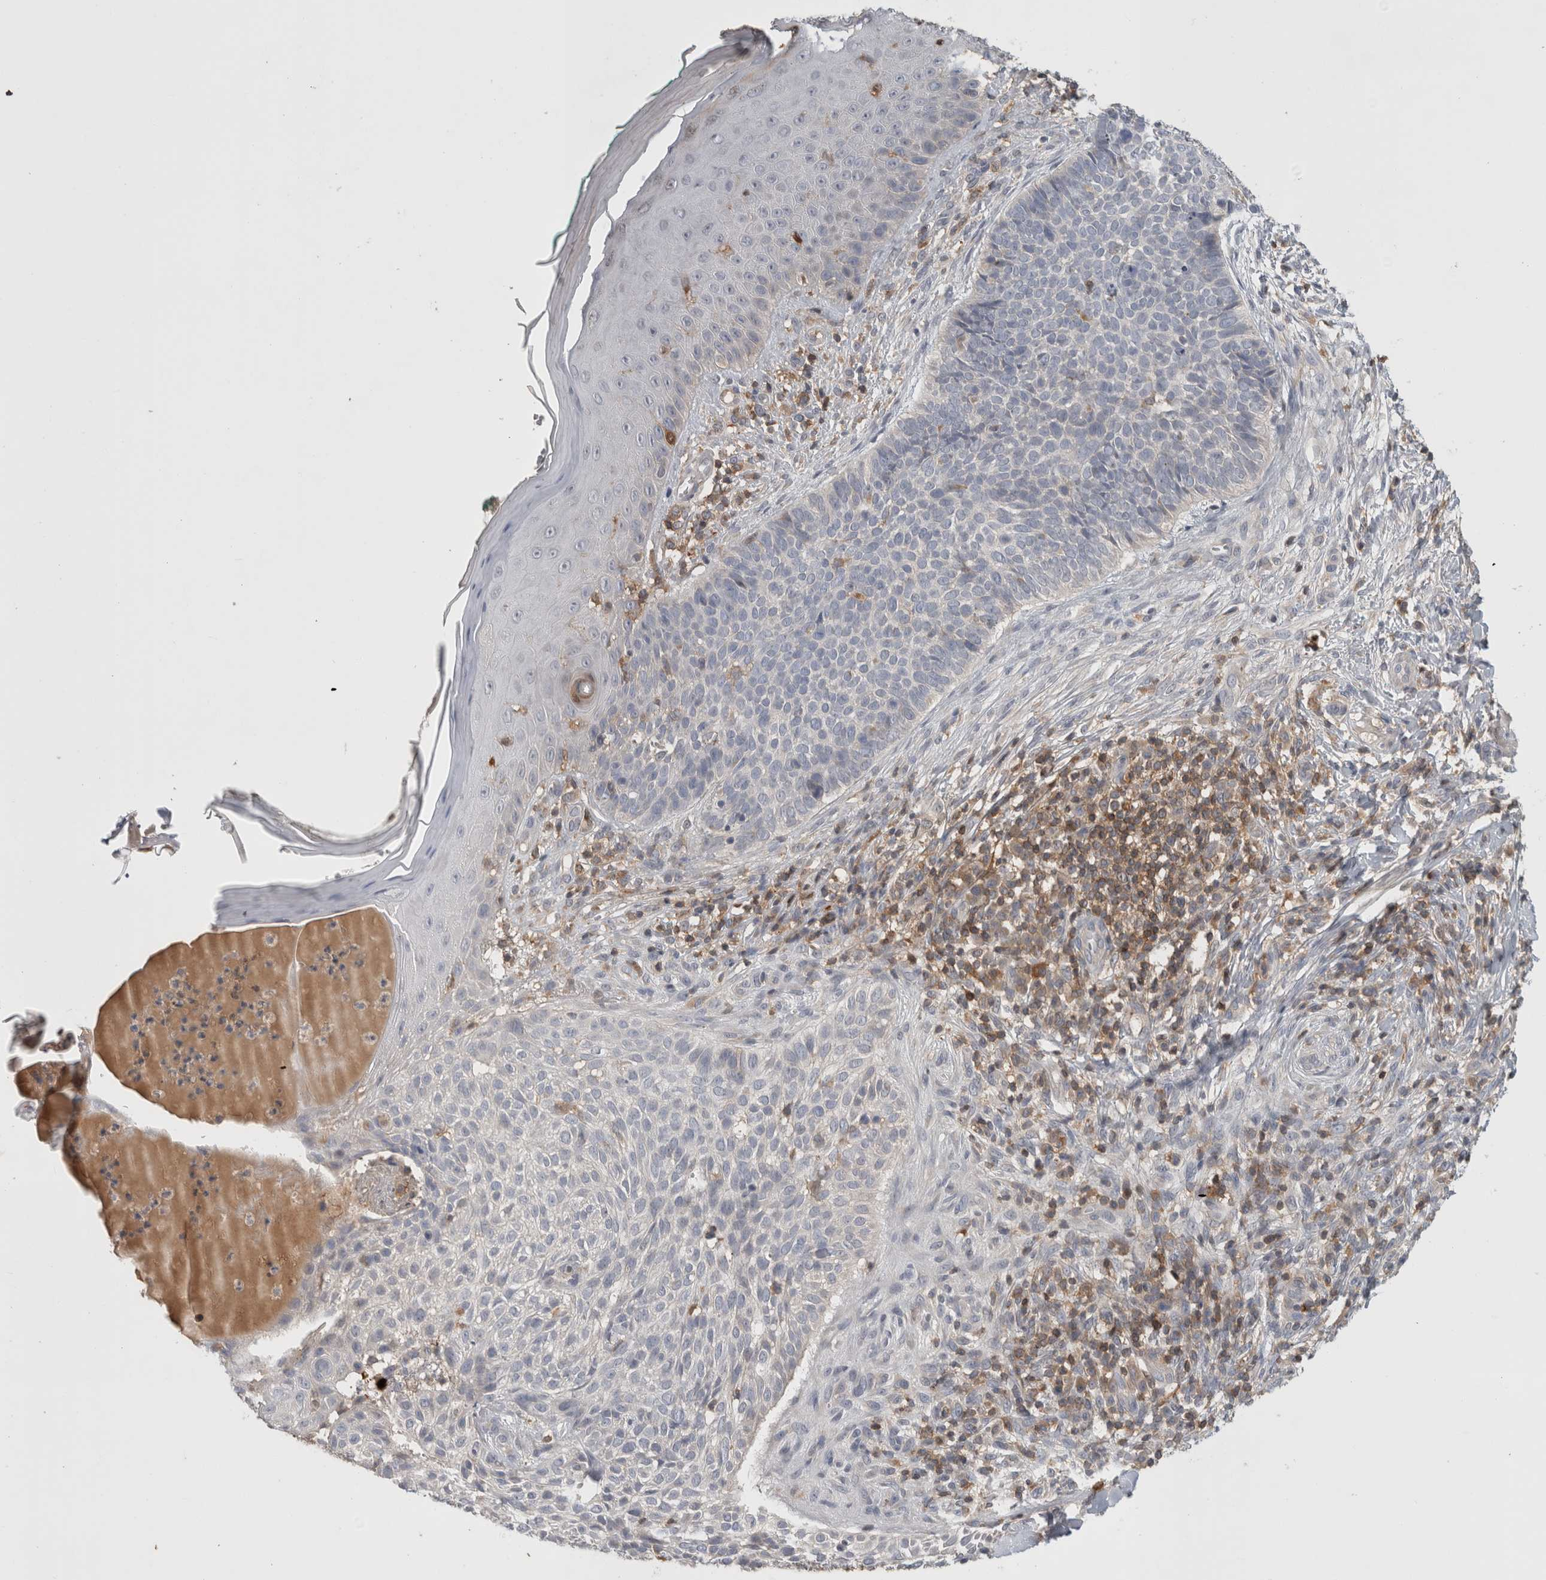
{"staining": {"intensity": "negative", "quantity": "none", "location": "none"}, "tissue": "skin cancer", "cell_type": "Tumor cells", "image_type": "cancer", "snomed": [{"axis": "morphology", "description": "Normal tissue, NOS"}, {"axis": "morphology", "description": "Basal cell carcinoma"}, {"axis": "topography", "description": "Skin"}], "caption": "Micrograph shows no protein positivity in tumor cells of skin basal cell carcinoma tissue.", "gene": "GFRA2", "patient": {"sex": "male", "age": 67}}